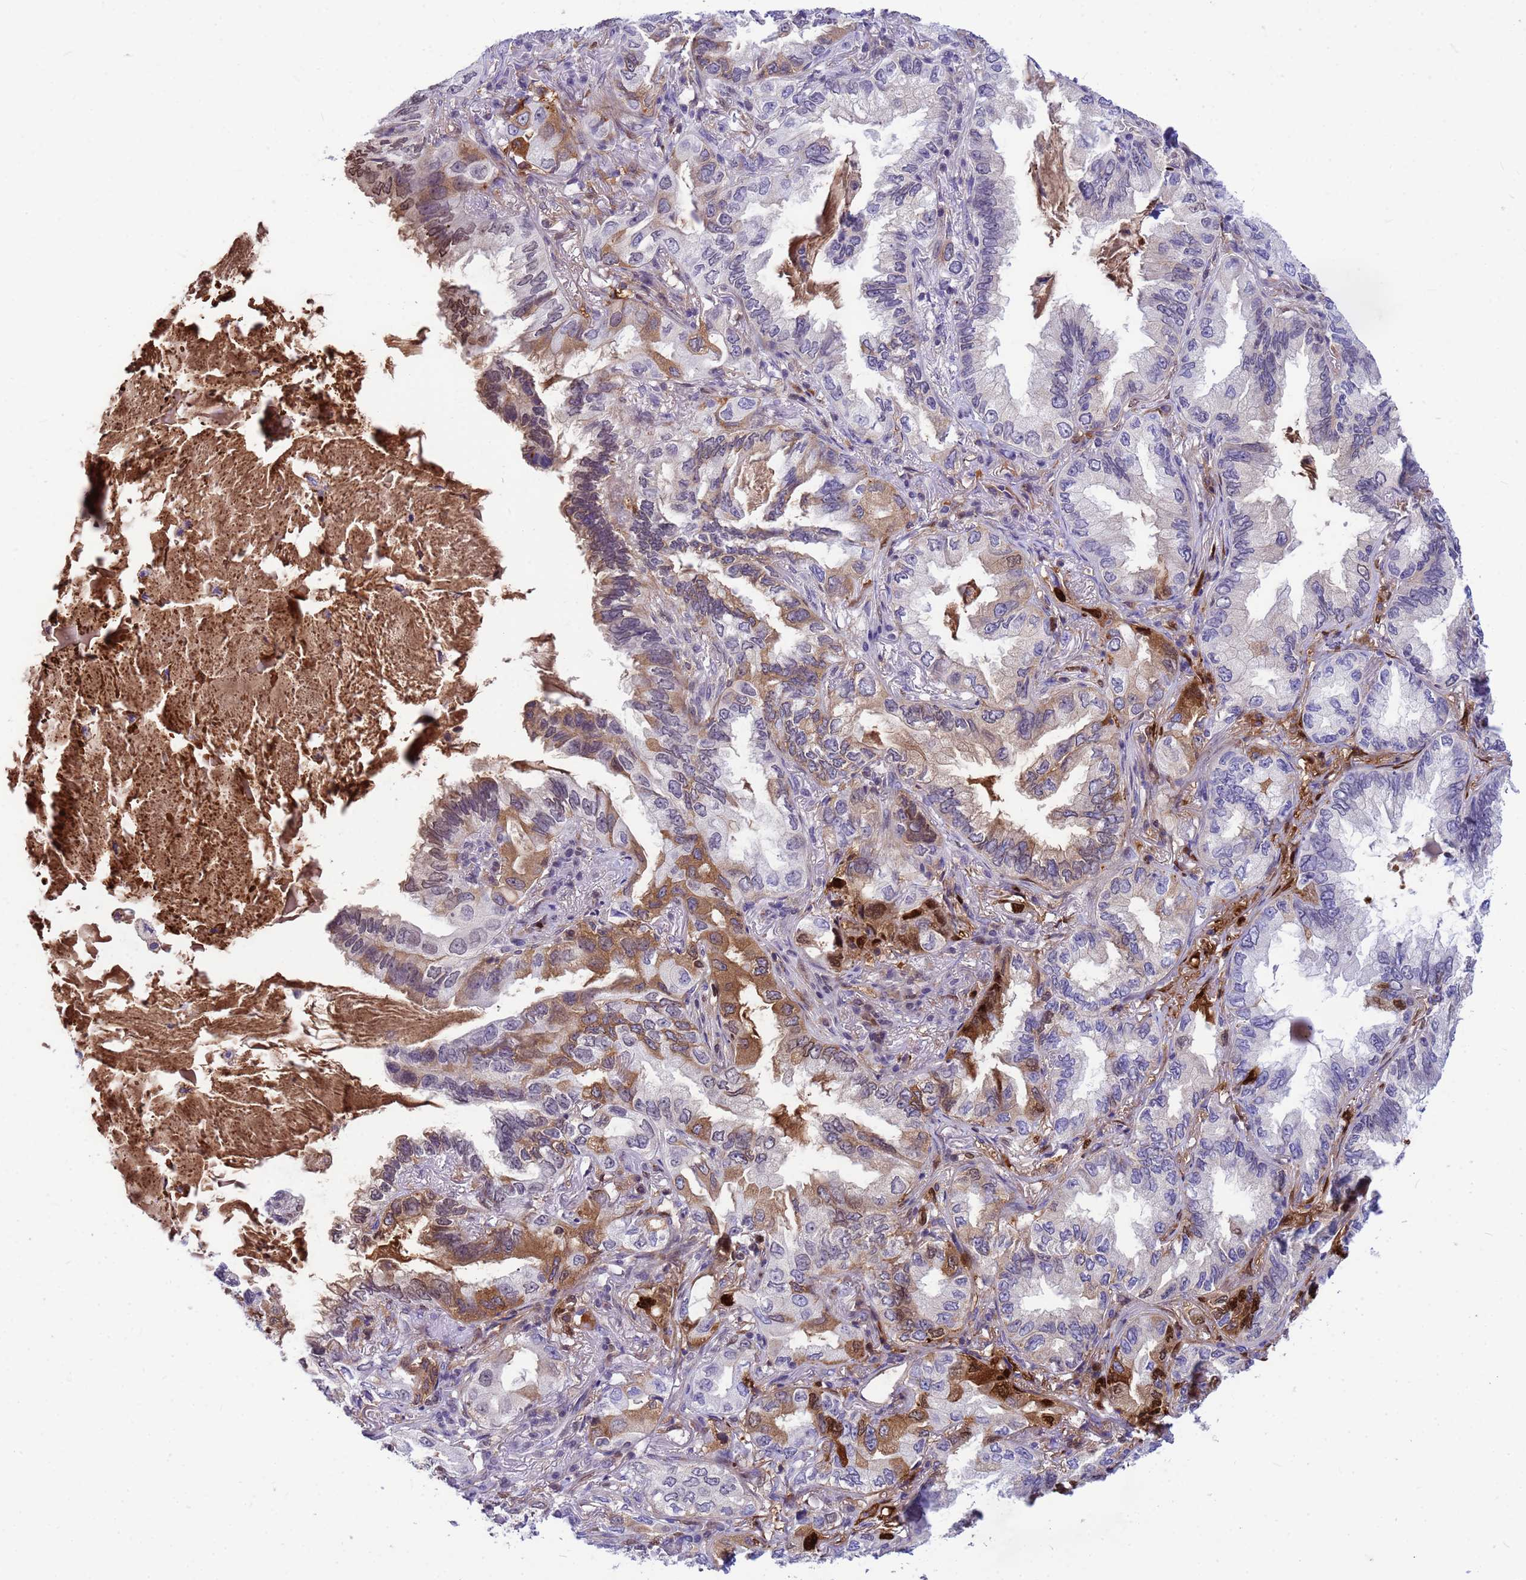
{"staining": {"intensity": "moderate", "quantity": "<25%", "location": "cytoplasmic/membranous,nuclear"}, "tissue": "lung cancer", "cell_type": "Tumor cells", "image_type": "cancer", "snomed": [{"axis": "morphology", "description": "Adenocarcinoma, NOS"}, {"axis": "topography", "description": "Lung"}], "caption": "Tumor cells display moderate cytoplasmic/membranous and nuclear expression in approximately <25% of cells in adenocarcinoma (lung). Using DAB (3,3'-diaminobenzidine) (brown) and hematoxylin (blue) stains, captured at high magnification using brightfield microscopy.", "gene": "ORM1", "patient": {"sex": "female", "age": 69}}